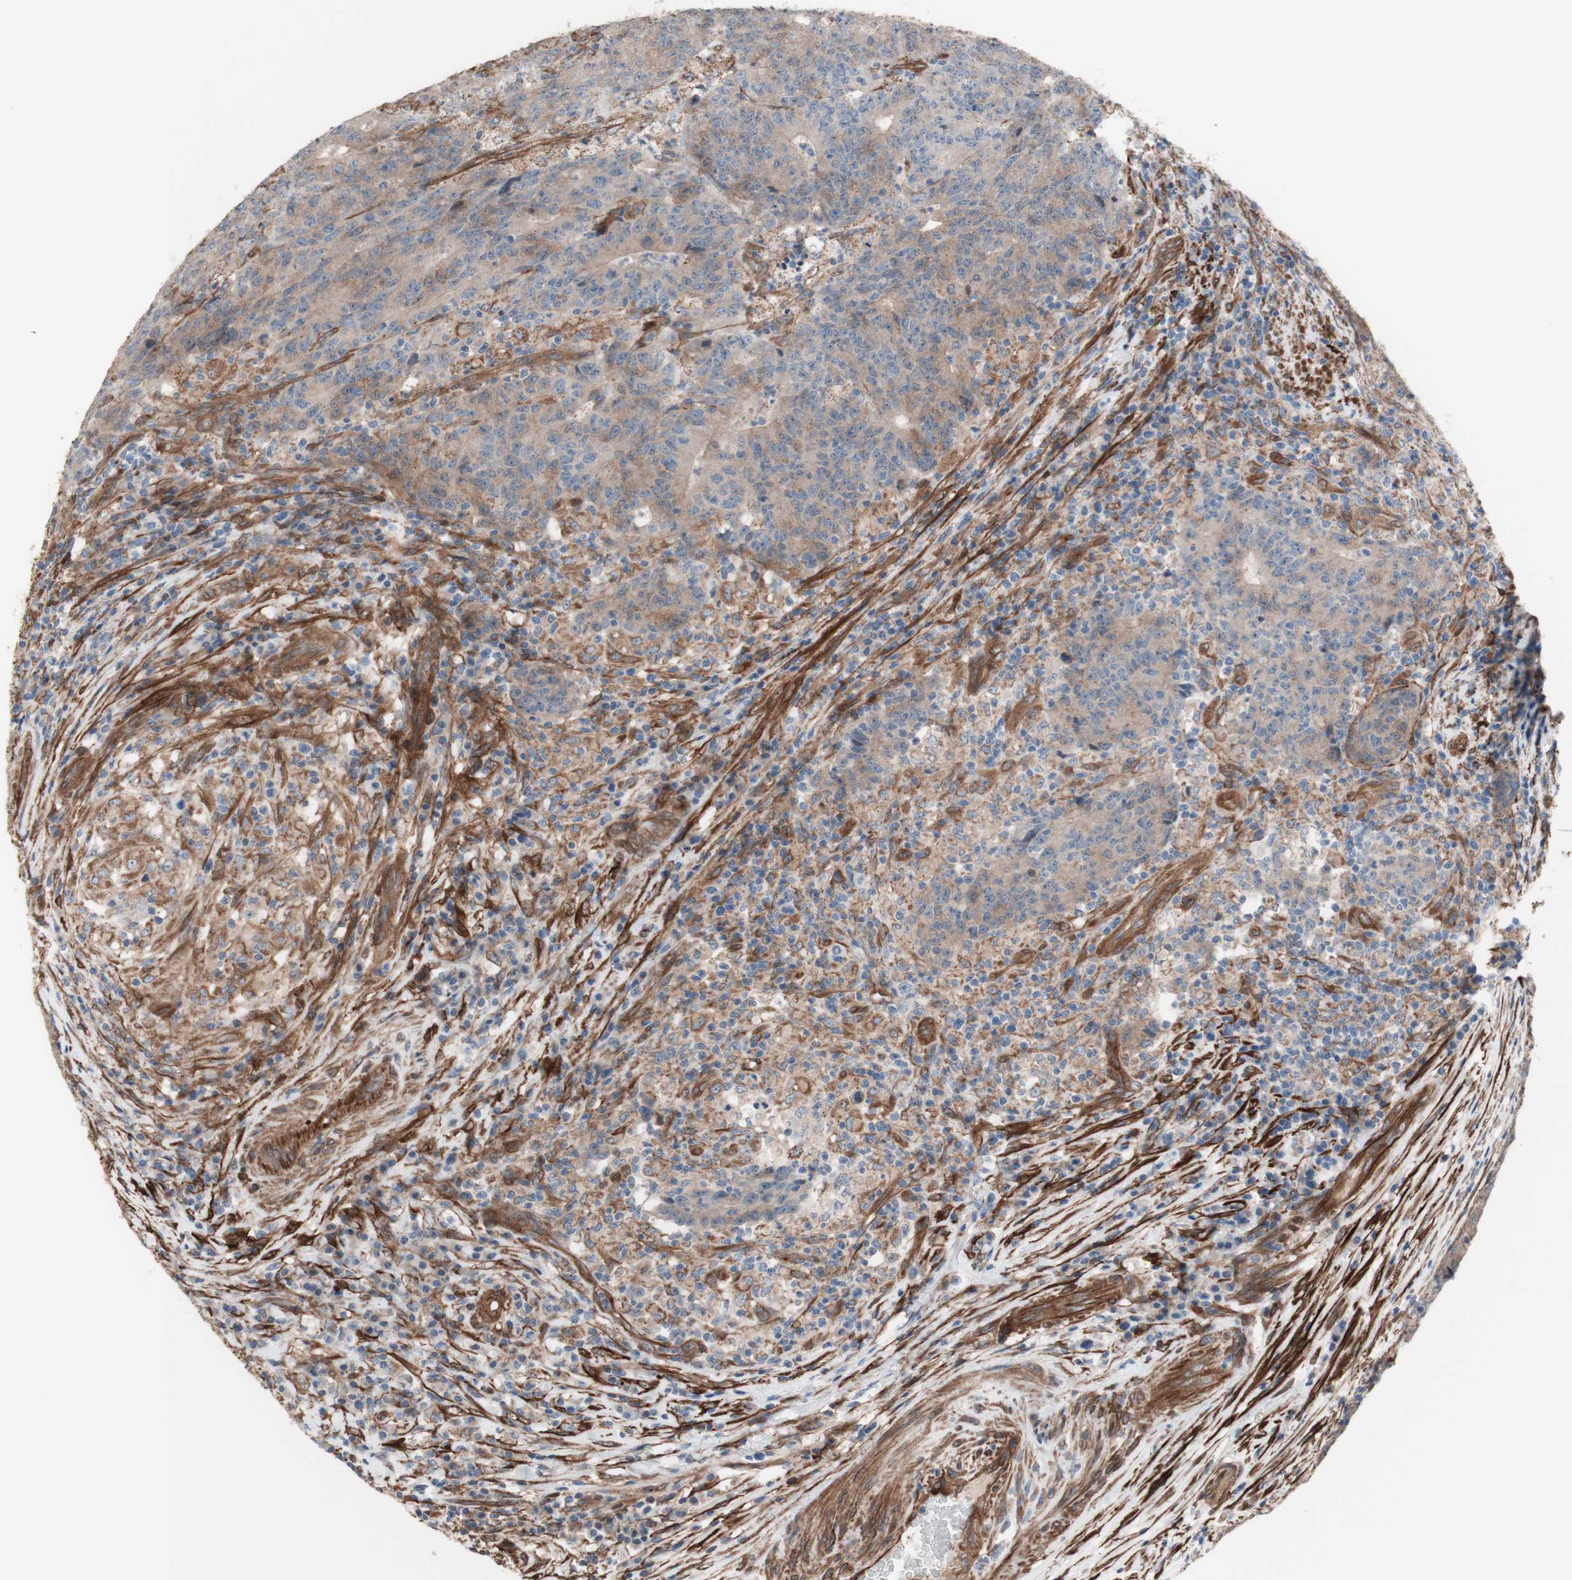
{"staining": {"intensity": "moderate", "quantity": ">75%", "location": "cytoplasmic/membranous"}, "tissue": "colorectal cancer", "cell_type": "Tumor cells", "image_type": "cancer", "snomed": [{"axis": "morphology", "description": "Normal tissue, NOS"}, {"axis": "morphology", "description": "Adenocarcinoma, NOS"}, {"axis": "topography", "description": "Colon"}], "caption": "Adenocarcinoma (colorectal) stained with a protein marker demonstrates moderate staining in tumor cells.", "gene": "CNN3", "patient": {"sex": "female", "age": 75}}